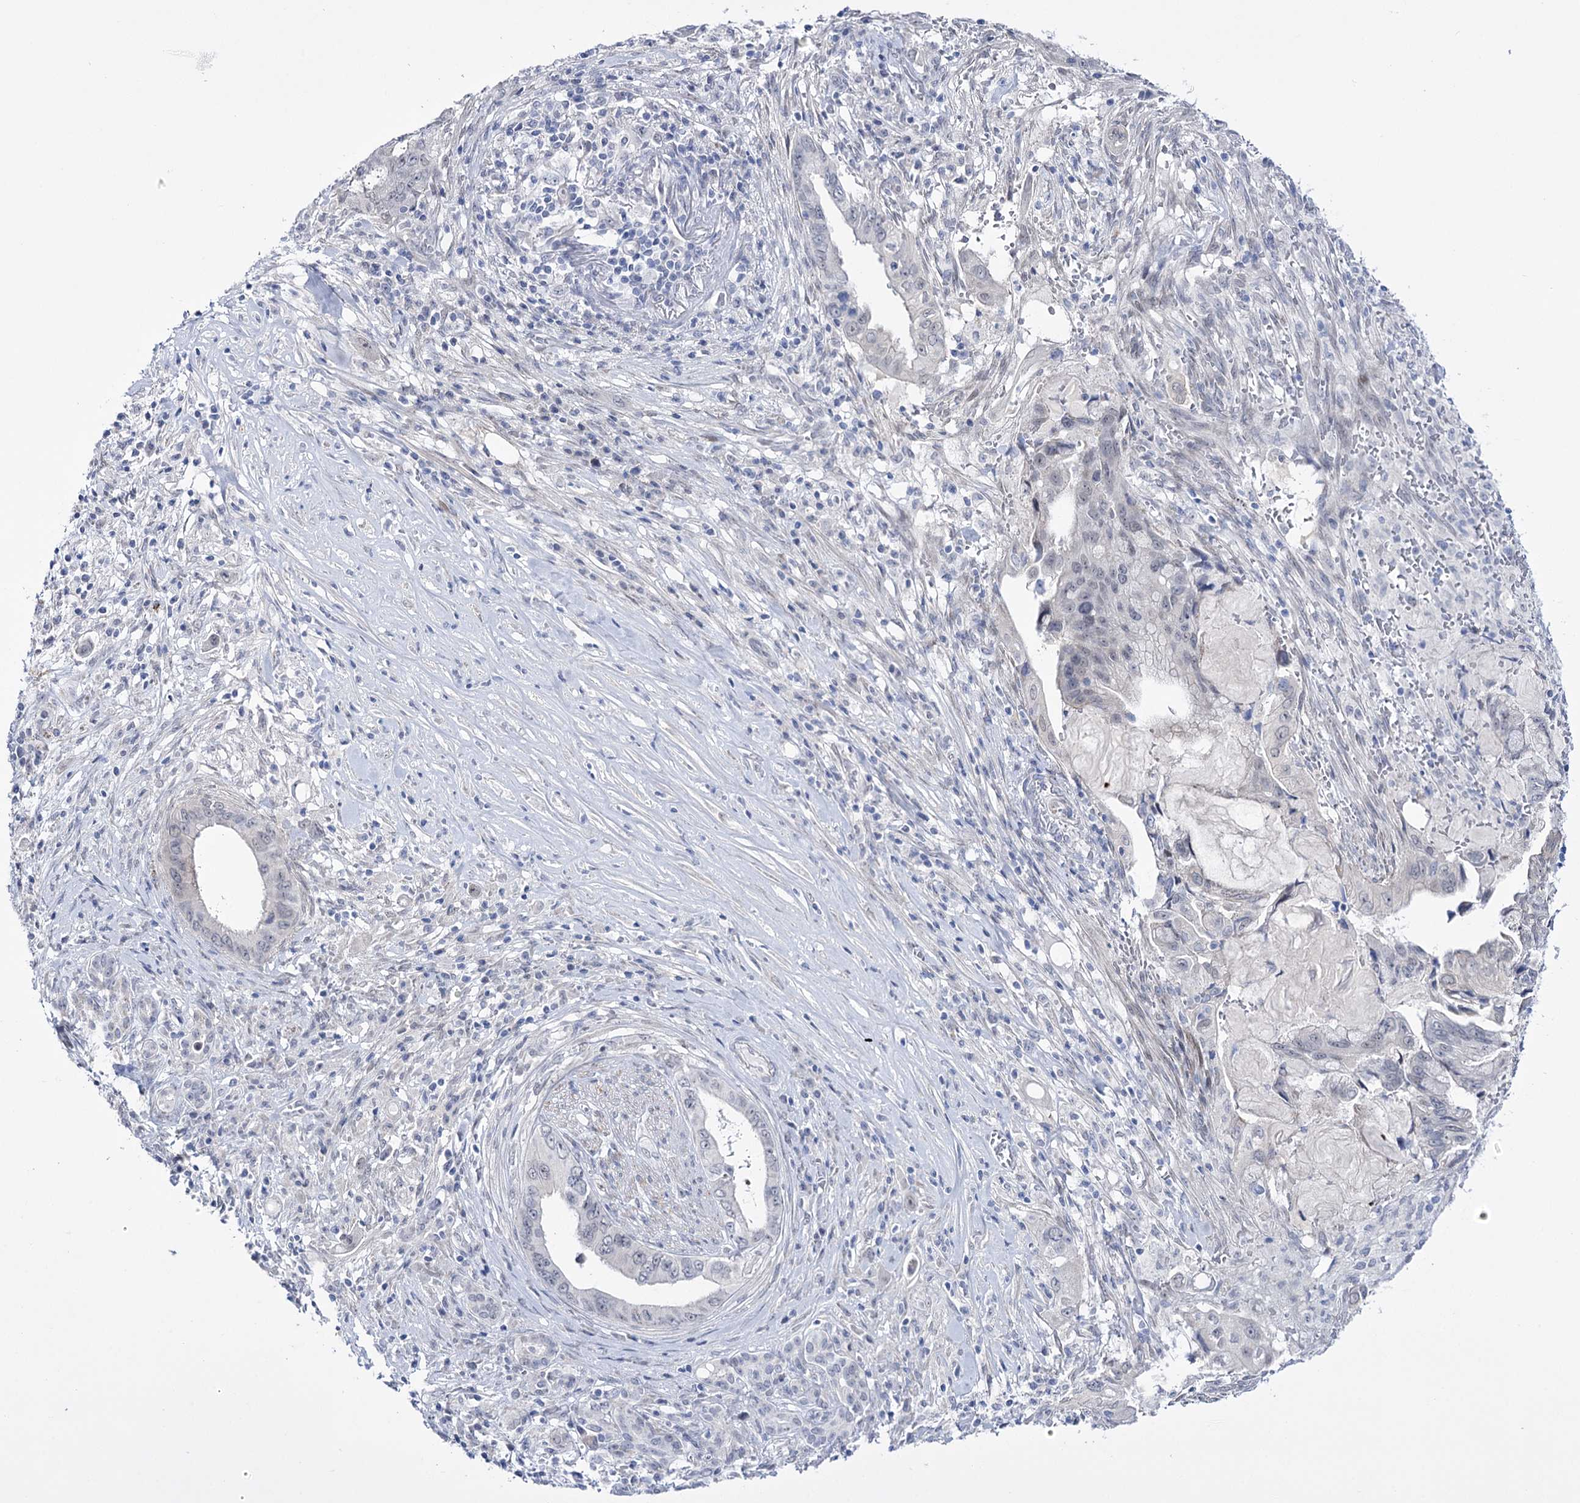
{"staining": {"intensity": "negative", "quantity": "none", "location": "none"}, "tissue": "pancreatic cancer", "cell_type": "Tumor cells", "image_type": "cancer", "snomed": [{"axis": "morphology", "description": "Adenocarcinoma, NOS"}, {"axis": "topography", "description": "Pancreas"}], "caption": "The histopathology image displays no significant positivity in tumor cells of pancreatic cancer. (DAB (3,3'-diaminobenzidine) immunohistochemistry with hematoxylin counter stain).", "gene": "RBM15B", "patient": {"sex": "female", "age": 73}}